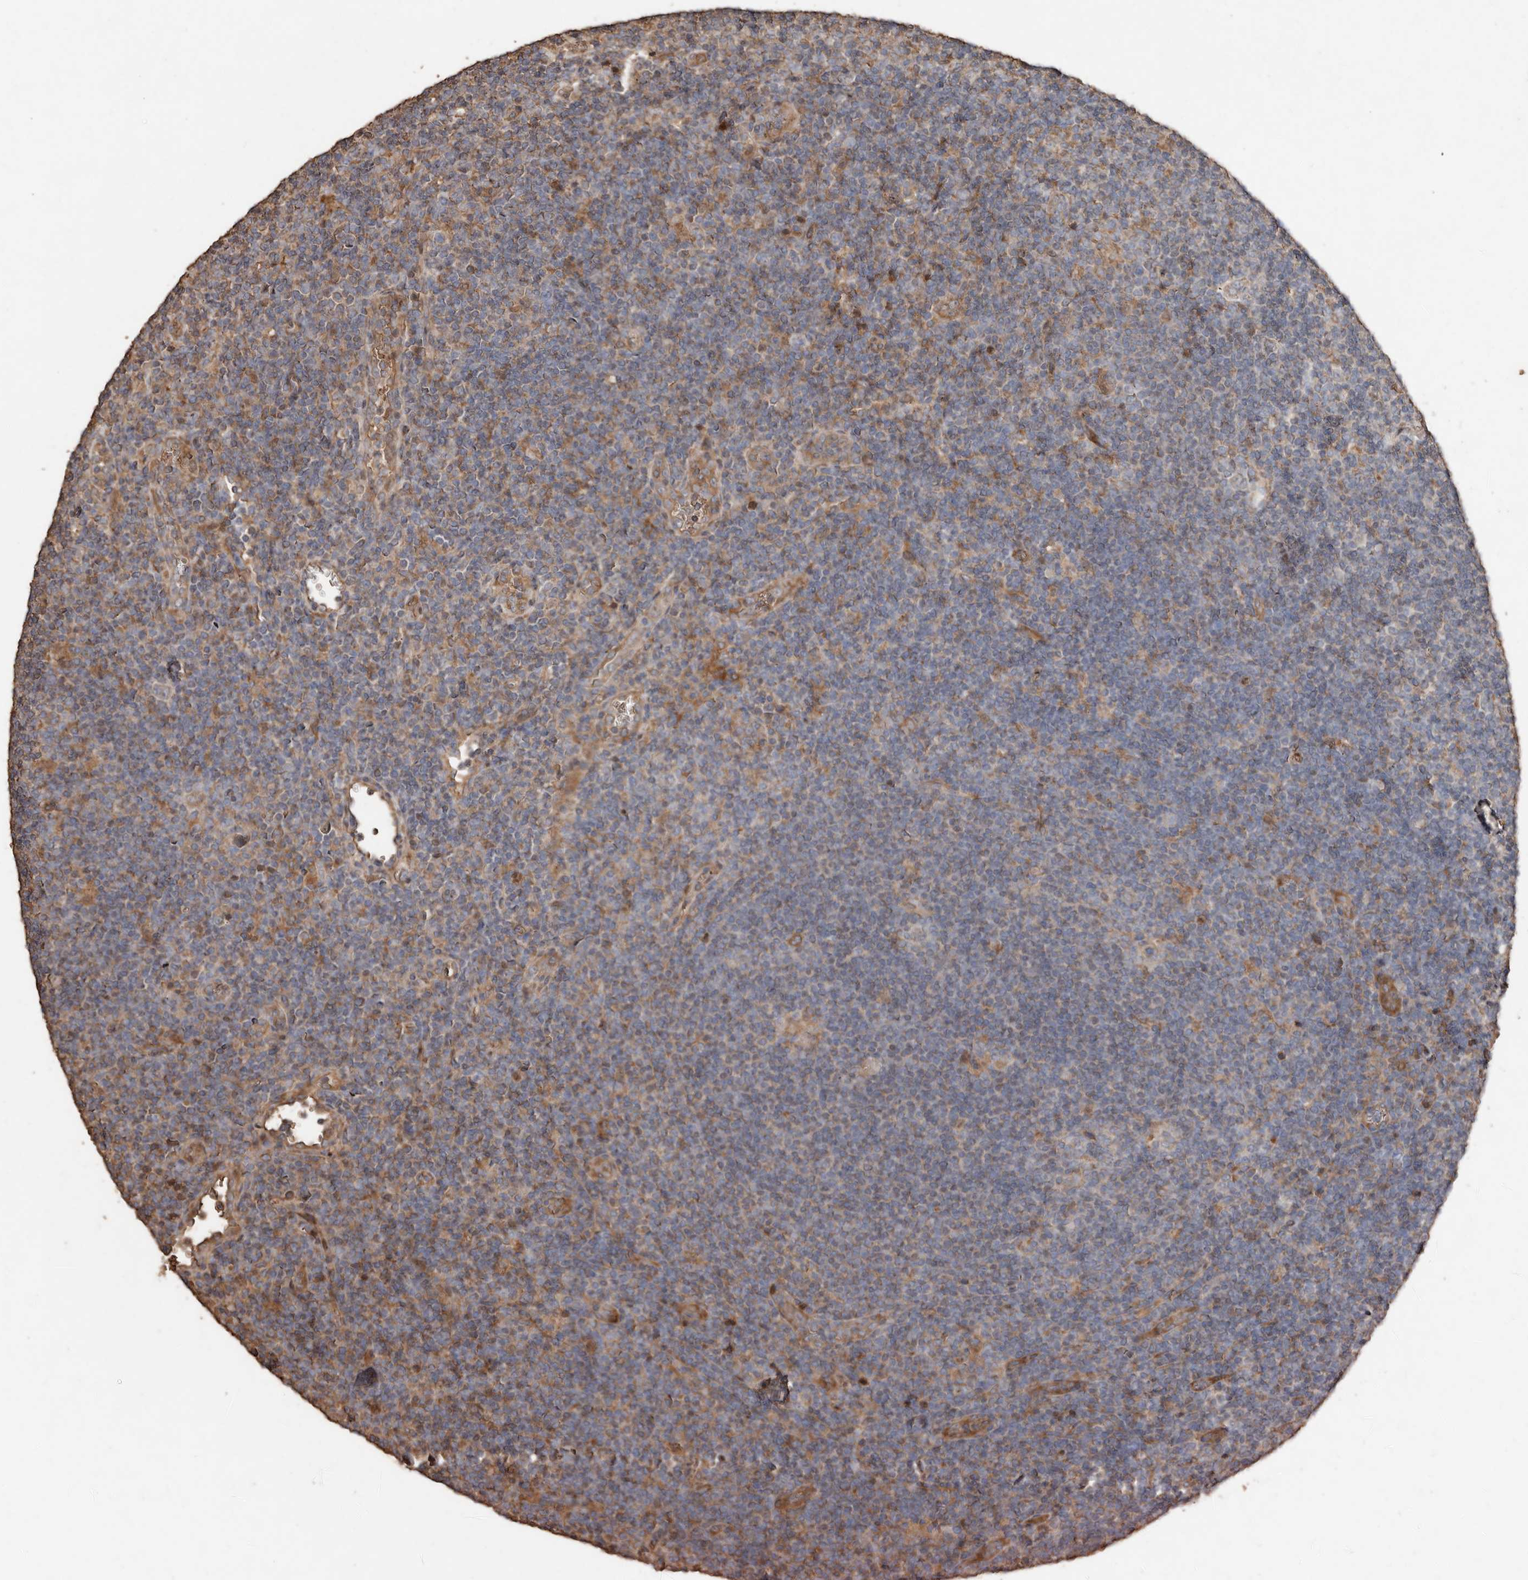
{"staining": {"intensity": "negative", "quantity": "none", "location": "none"}, "tissue": "lymphoma", "cell_type": "Tumor cells", "image_type": "cancer", "snomed": [{"axis": "morphology", "description": "Hodgkin's disease, NOS"}, {"axis": "topography", "description": "Lymph node"}], "caption": "Tumor cells are negative for brown protein staining in lymphoma. (IHC, brightfield microscopy, high magnification).", "gene": "RANBP17", "patient": {"sex": "female", "age": 57}}